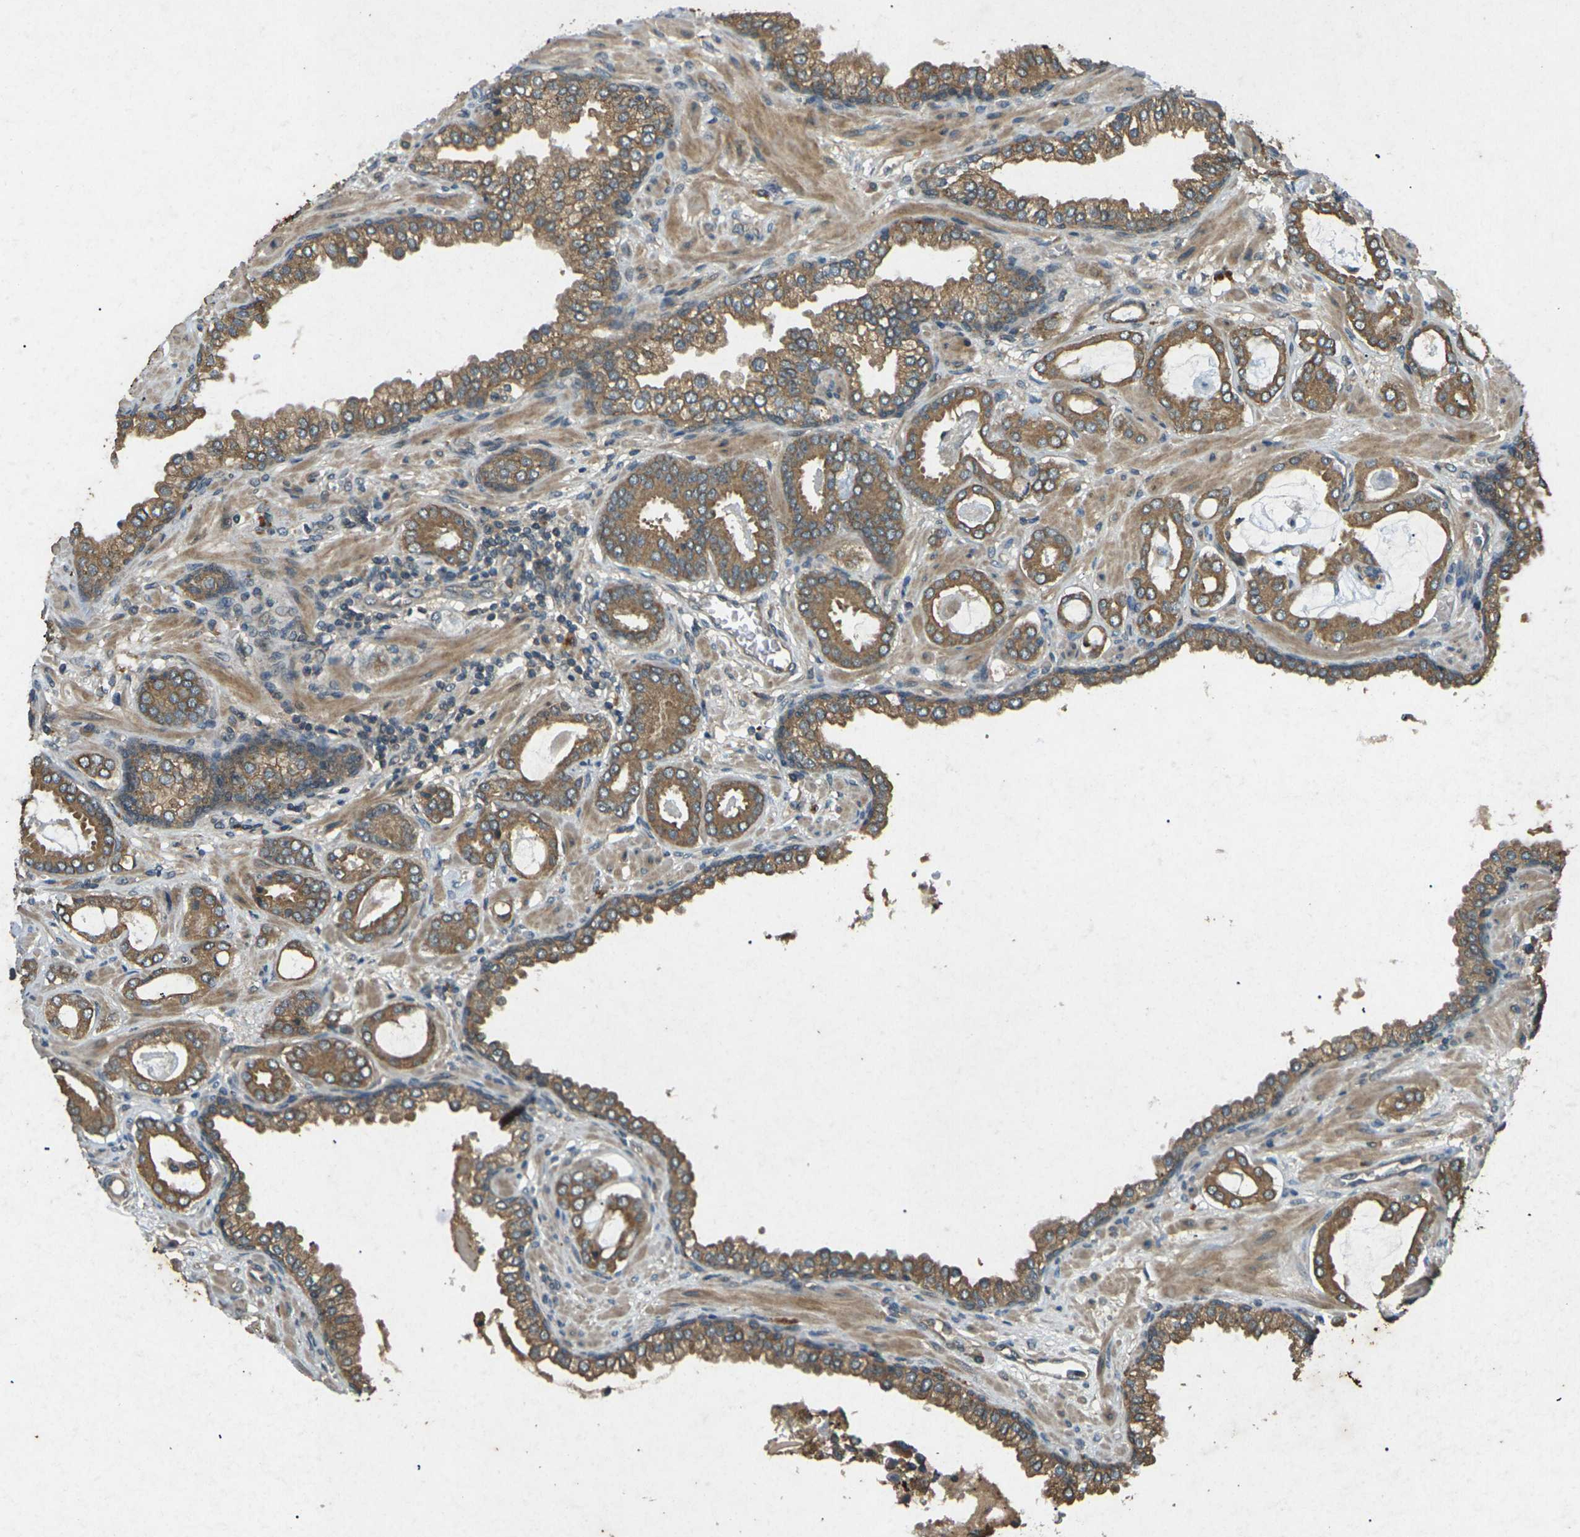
{"staining": {"intensity": "moderate", "quantity": ">75%", "location": "cytoplasmic/membranous"}, "tissue": "prostate cancer", "cell_type": "Tumor cells", "image_type": "cancer", "snomed": [{"axis": "morphology", "description": "Adenocarcinoma, Low grade"}, {"axis": "topography", "description": "Prostate"}], "caption": "Adenocarcinoma (low-grade) (prostate) stained with DAB IHC exhibits medium levels of moderate cytoplasmic/membranous staining in about >75% of tumor cells. The staining is performed using DAB brown chromogen to label protein expression. The nuclei are counter-stained blue using hematoxylin.", "gene": "TAP1", "patient": {"sex": "male", "age": 53}}